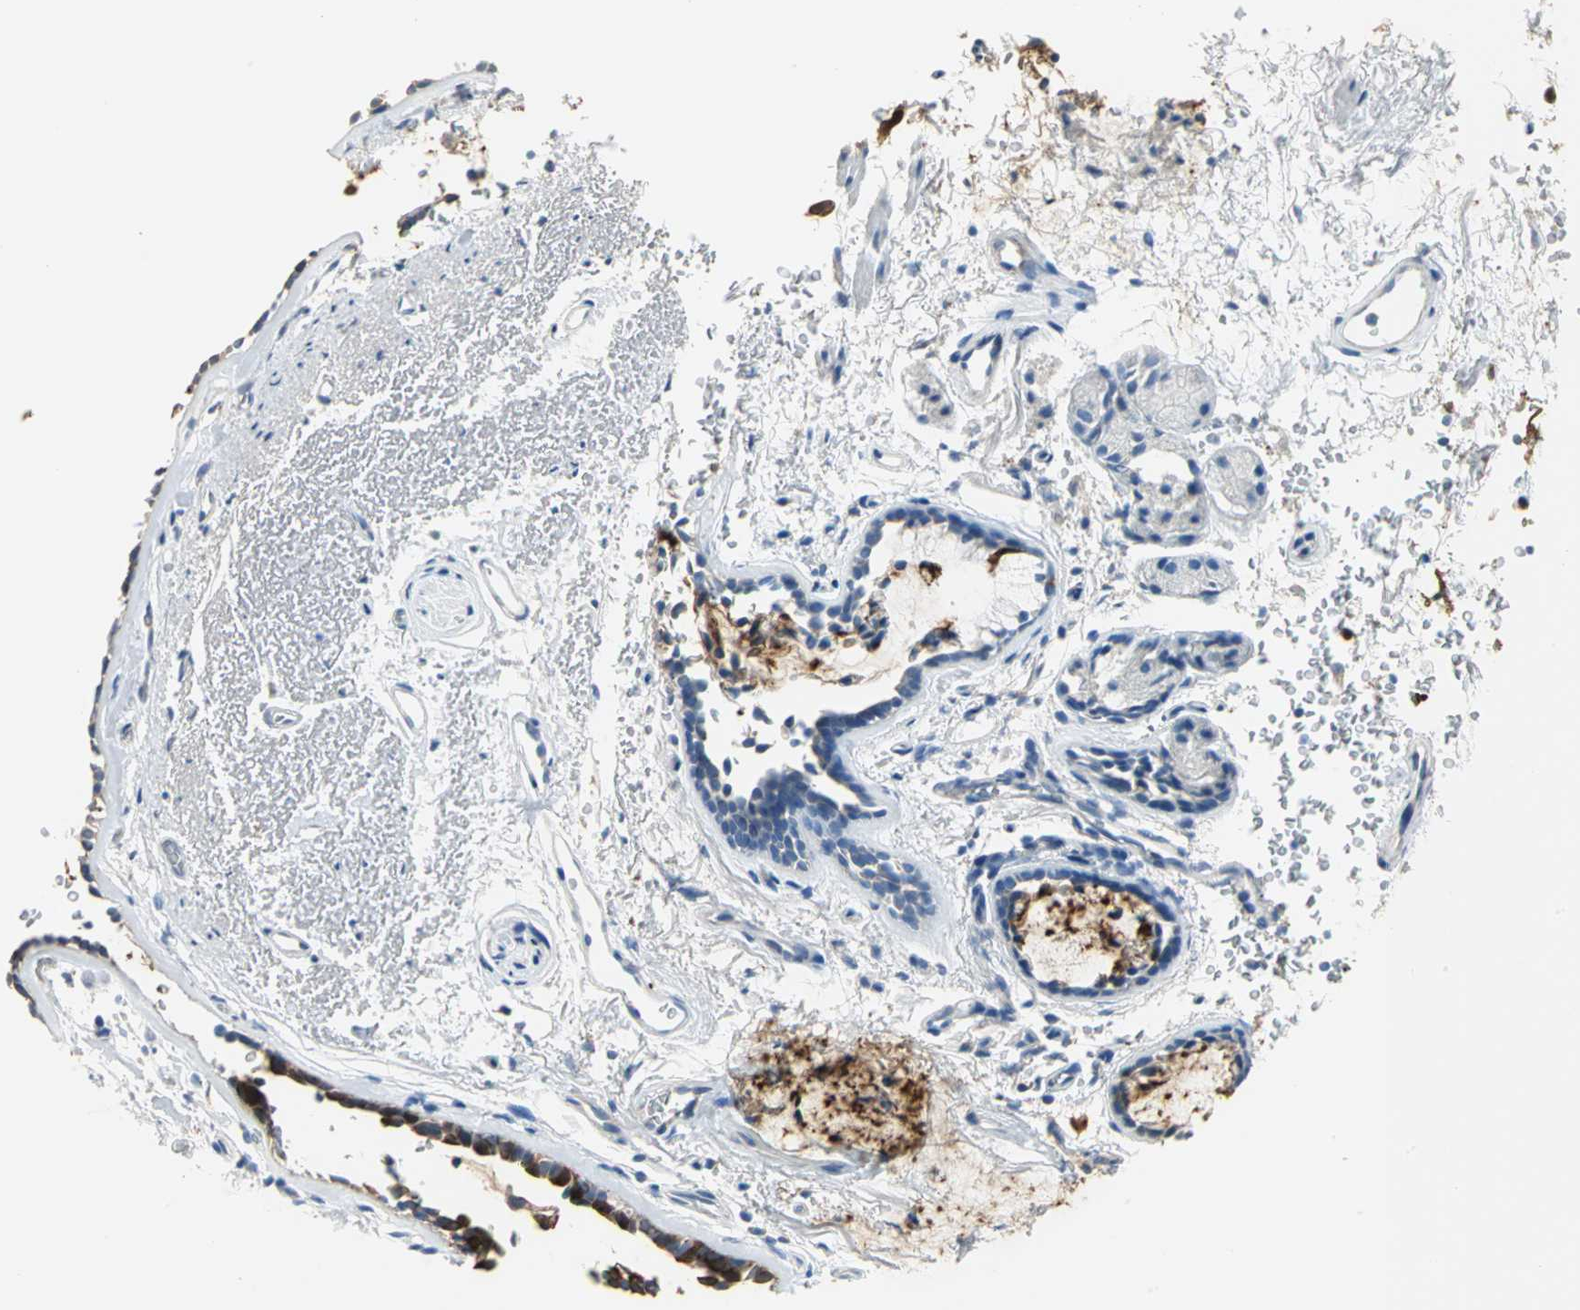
{"staining": {"intensity": "strong", "quantity": ">75%", "location": "cytoplasmic/membranous"}, "tissue": "bronchus", "cell_type": "Respiratory epithelial cells", "image_type": "normal", "snomed": [{"axis": "morphology", "description": "Normal tissue, NOS"}, {"axis": "morphology", "description": "Adenocarcinoma, NOS"}, {"axis": "topography", "description": "Bronchus"}, {"axis": "topography", "description": "Lung"}], "caption": "Unremarkable bronchus exhibits strong cytoplasmic/membranous staining in about >75% of respiratory epithelial cells (brown staining indicates protein expression, while blue staining denotes nuclei)..", "gene": "ALOX15", "patient": {"sex": "male", "age": 71}}